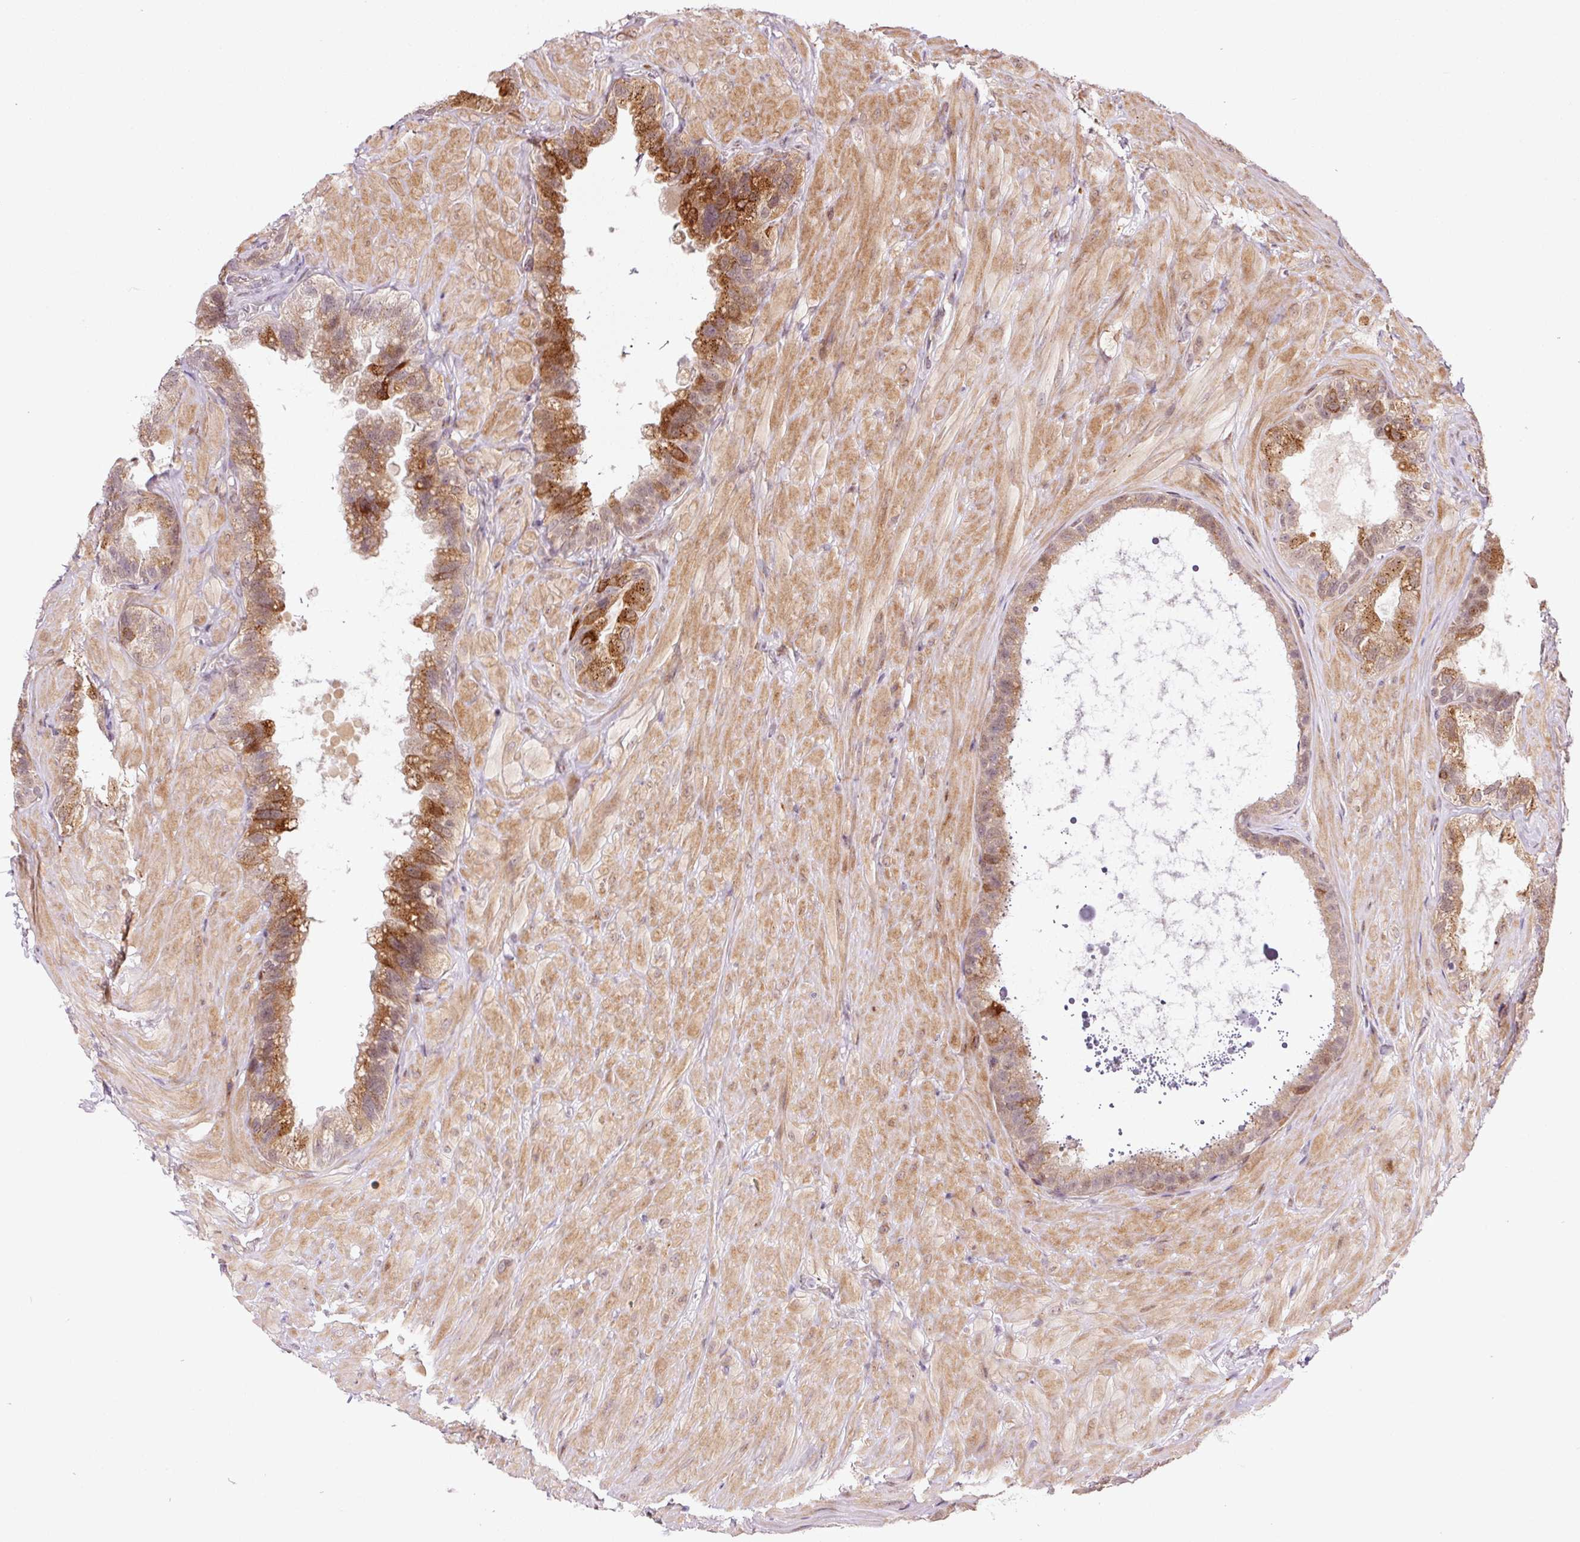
{"staining": {"intensity": "strong", "quantity": "<25%", "location": "cytoplasmic/membranous"}, "tissue": "seminal vesicle", "cell_type": "Glandular cells", "image_type": "normal", "snomed": [{"axis": "morphology", "description": "Normal tissue, NOS"}, {"axis": "topography", "description": "Seminal veicle"}, {"axis": "topography", "description": "Peripheral nerve tissue"}], "caption": "DAB (3,3'-diaminobenzidine) immunohistochemical staining of benign seminal vesicle demonstrates strong cytoplasmic/membranous protein positivity in about <25% of glandular cells.", "gene": "ANKRD20A1", "patient": {"sex": "male", "age": 76}}